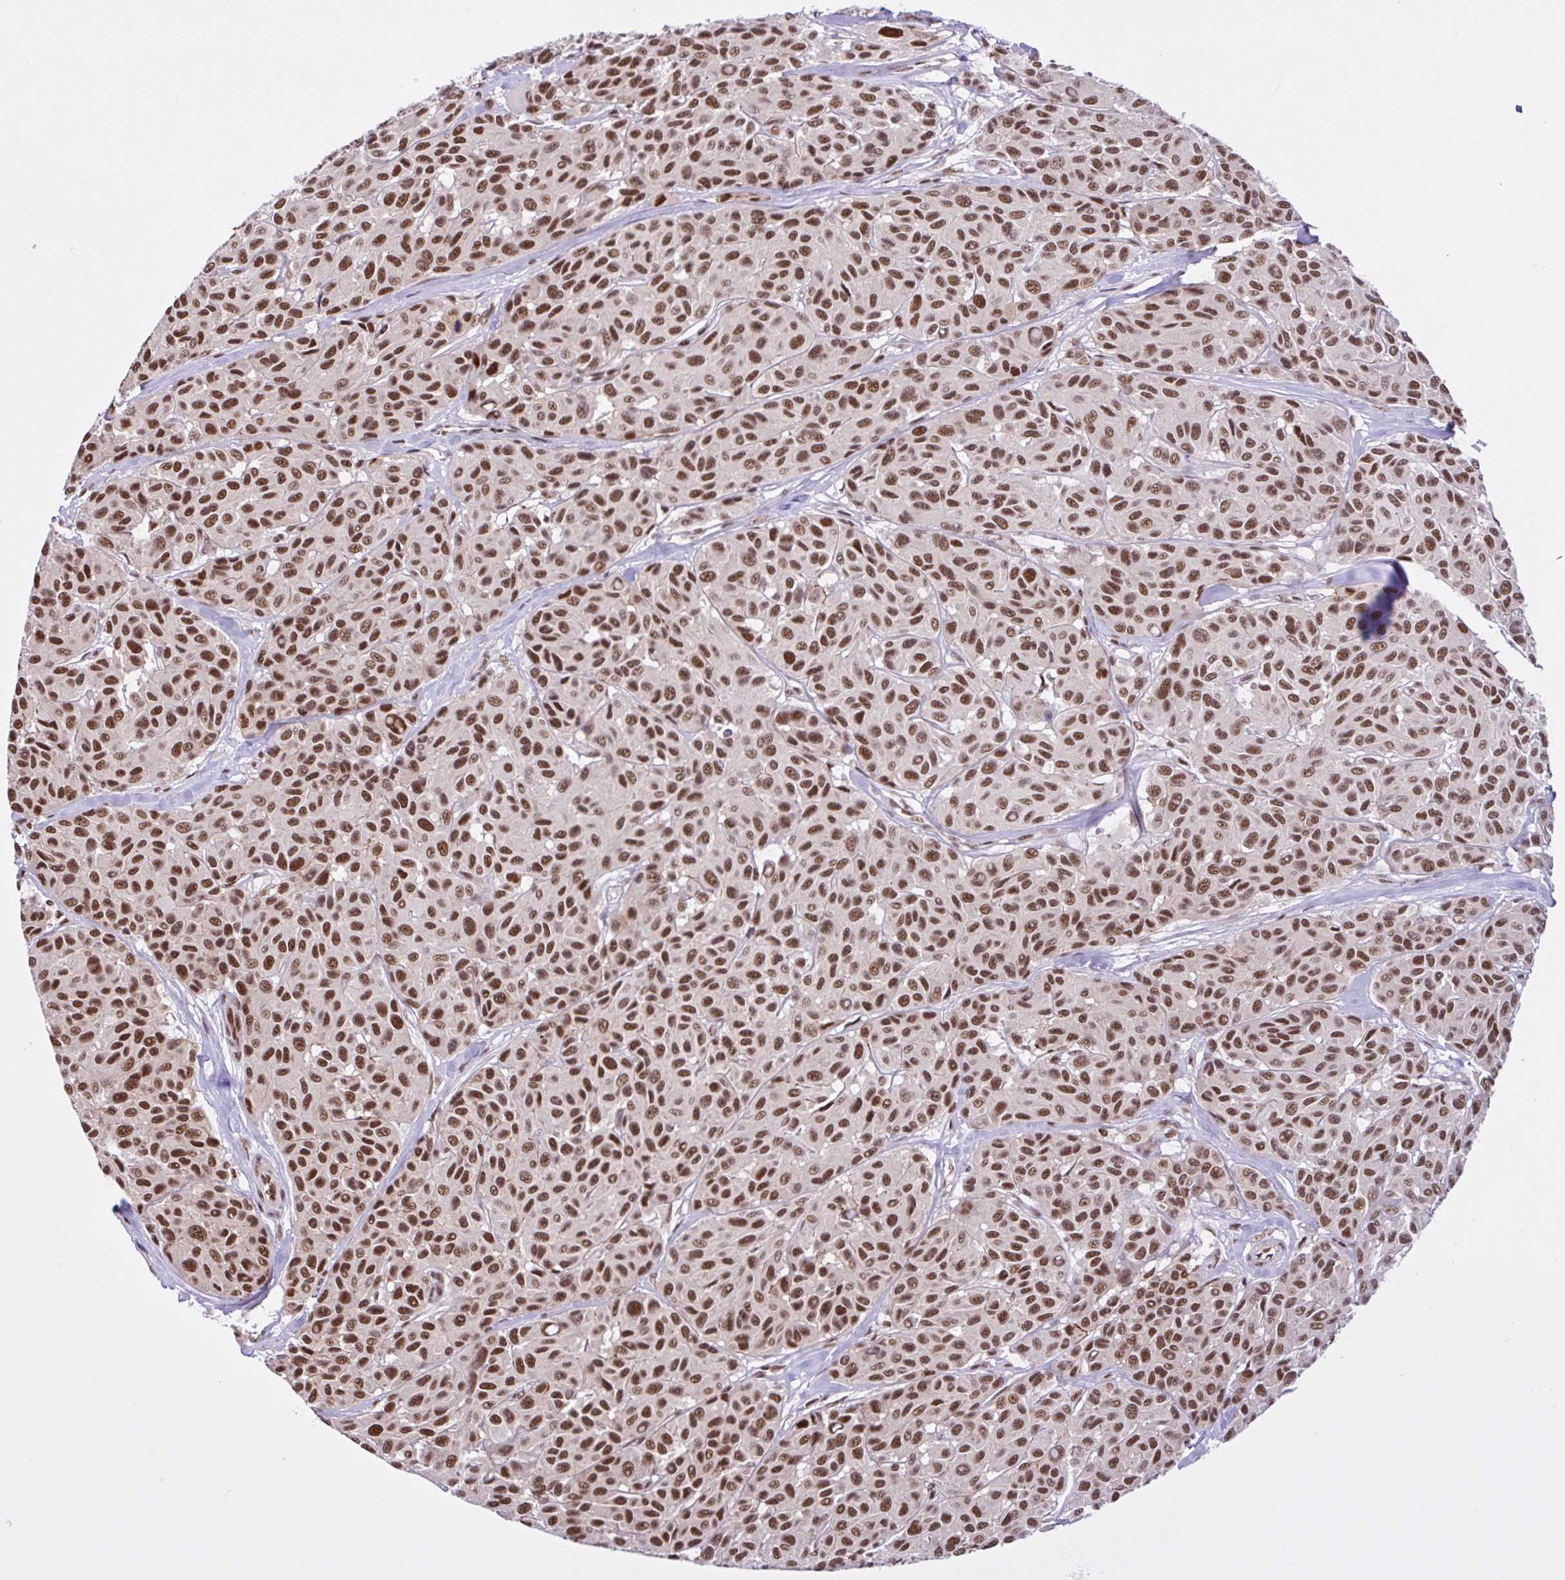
{"staining": {"intensity": "moderate", "quantity": ">75%", "location": "nuclear"}, "tissue": "melanoma", "cell_type": "Tumor cells", "image_type": "cancer", "snomed": [{"axis": "morphology", "description": "Malignant melanoma, NOS"}, {"axis": "topography", "description": "Skin"}], "caption": "Melanoma was stained to show a protein in brown. There is medium levels of moderate nuclear positivity in approximately >75% of tumor cells. (IHC, brightfield microscopy, high magnification).", "gene": "CCDC12", "patient": {"sex": "female", "age": 66}}